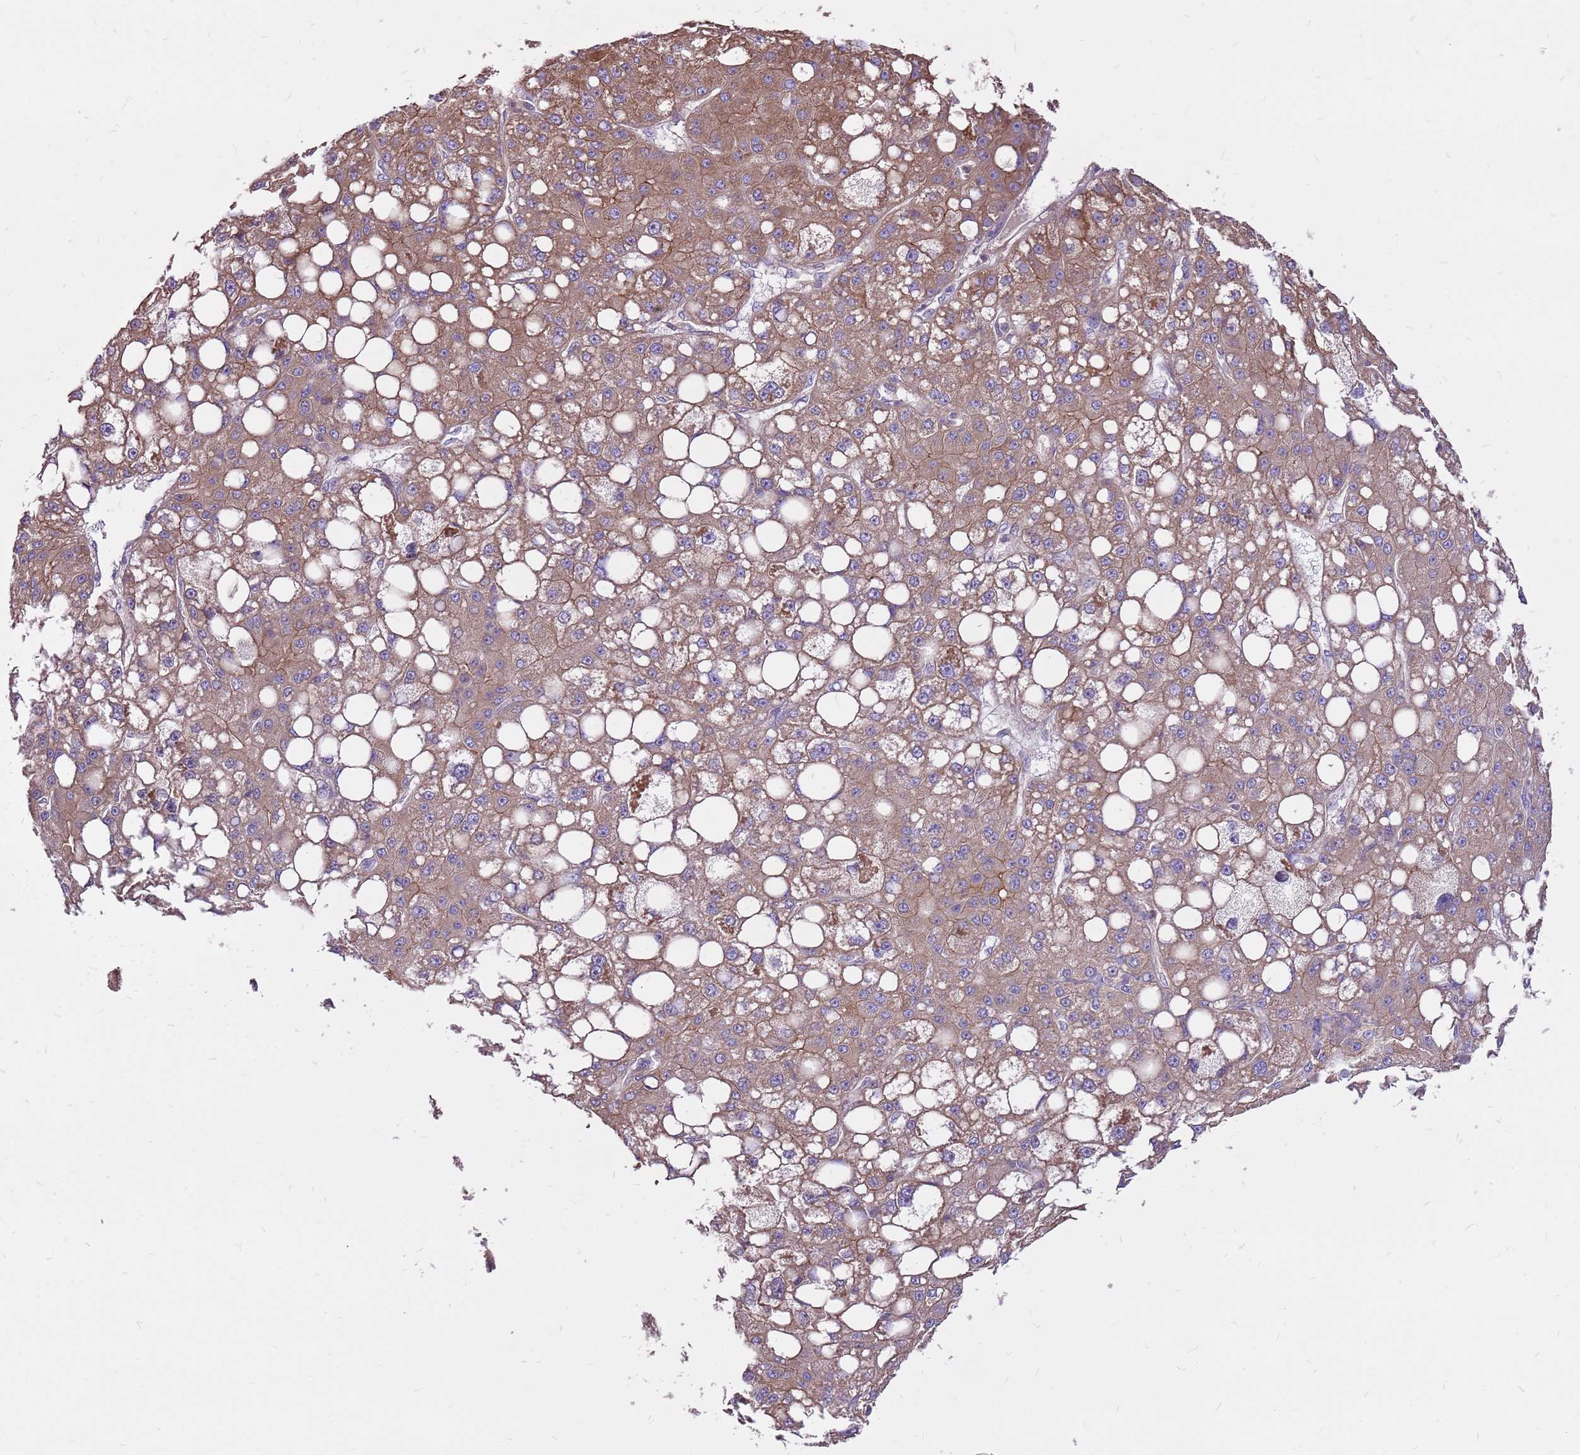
{"staining": {"intensity": "moderate", "quantity": ">75%", "location": "cytoplasmic/membranous"}, "tissue": "liver cancer", "cell_type": "Tumor cells", "image_type": "cancer", "snomed": [{"axis": "morphology", "description": "Carcinoma, Hepatocellular, NOS"}, {"axis": "topography", "description": "Liver"}], "caption": "Moderate cytoplasmic/membranous expression for a protein is appreciated in about >75% of tumor cells of hepatocellular carcinoma (liver) using immunohistochemistry (IHC).", "gene": "WASHC4", "patient": {"sex": "male", "age": 67}}